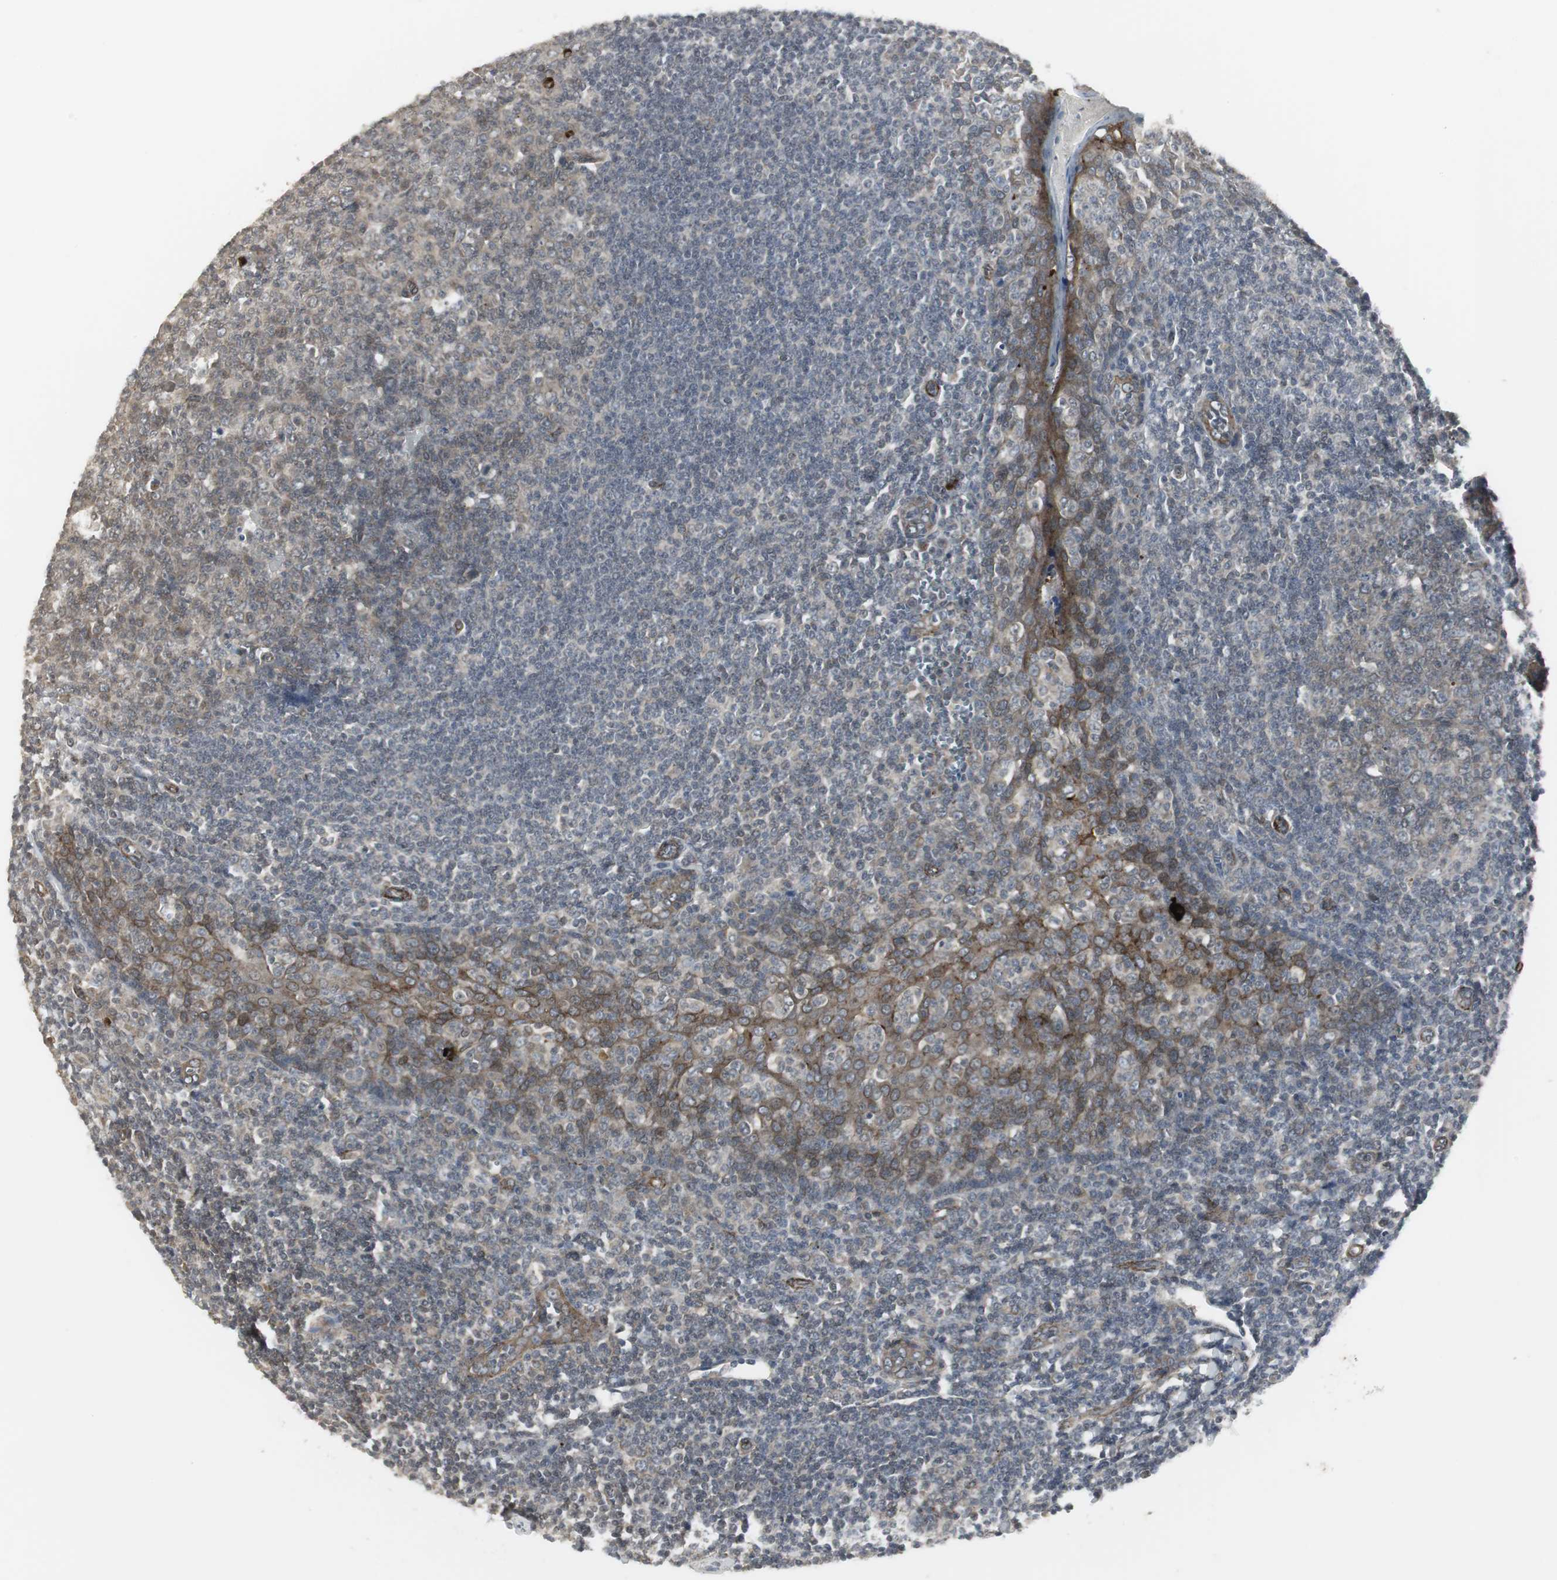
{"staining": {"intensity": "moderate", "quantity": "25%-75%", "location": "cytoplasmic/membranous"}, "tissue": "tonsil", "cell_type": "Germinal center cells", "image_type": "normal", "snomed": [{"axis": "morphology", "description": "Normal tissue, NOS"}, {"axis": "topography", "description": "Tonsil"}], "caption": "Protein staining exhibits moderate cytoplasmic/membranous staining in about 25%-75% of germinal center cells in benign tonsil.", "gene": "SCYL3", "patient": {"sex": "male", "age": 31}}